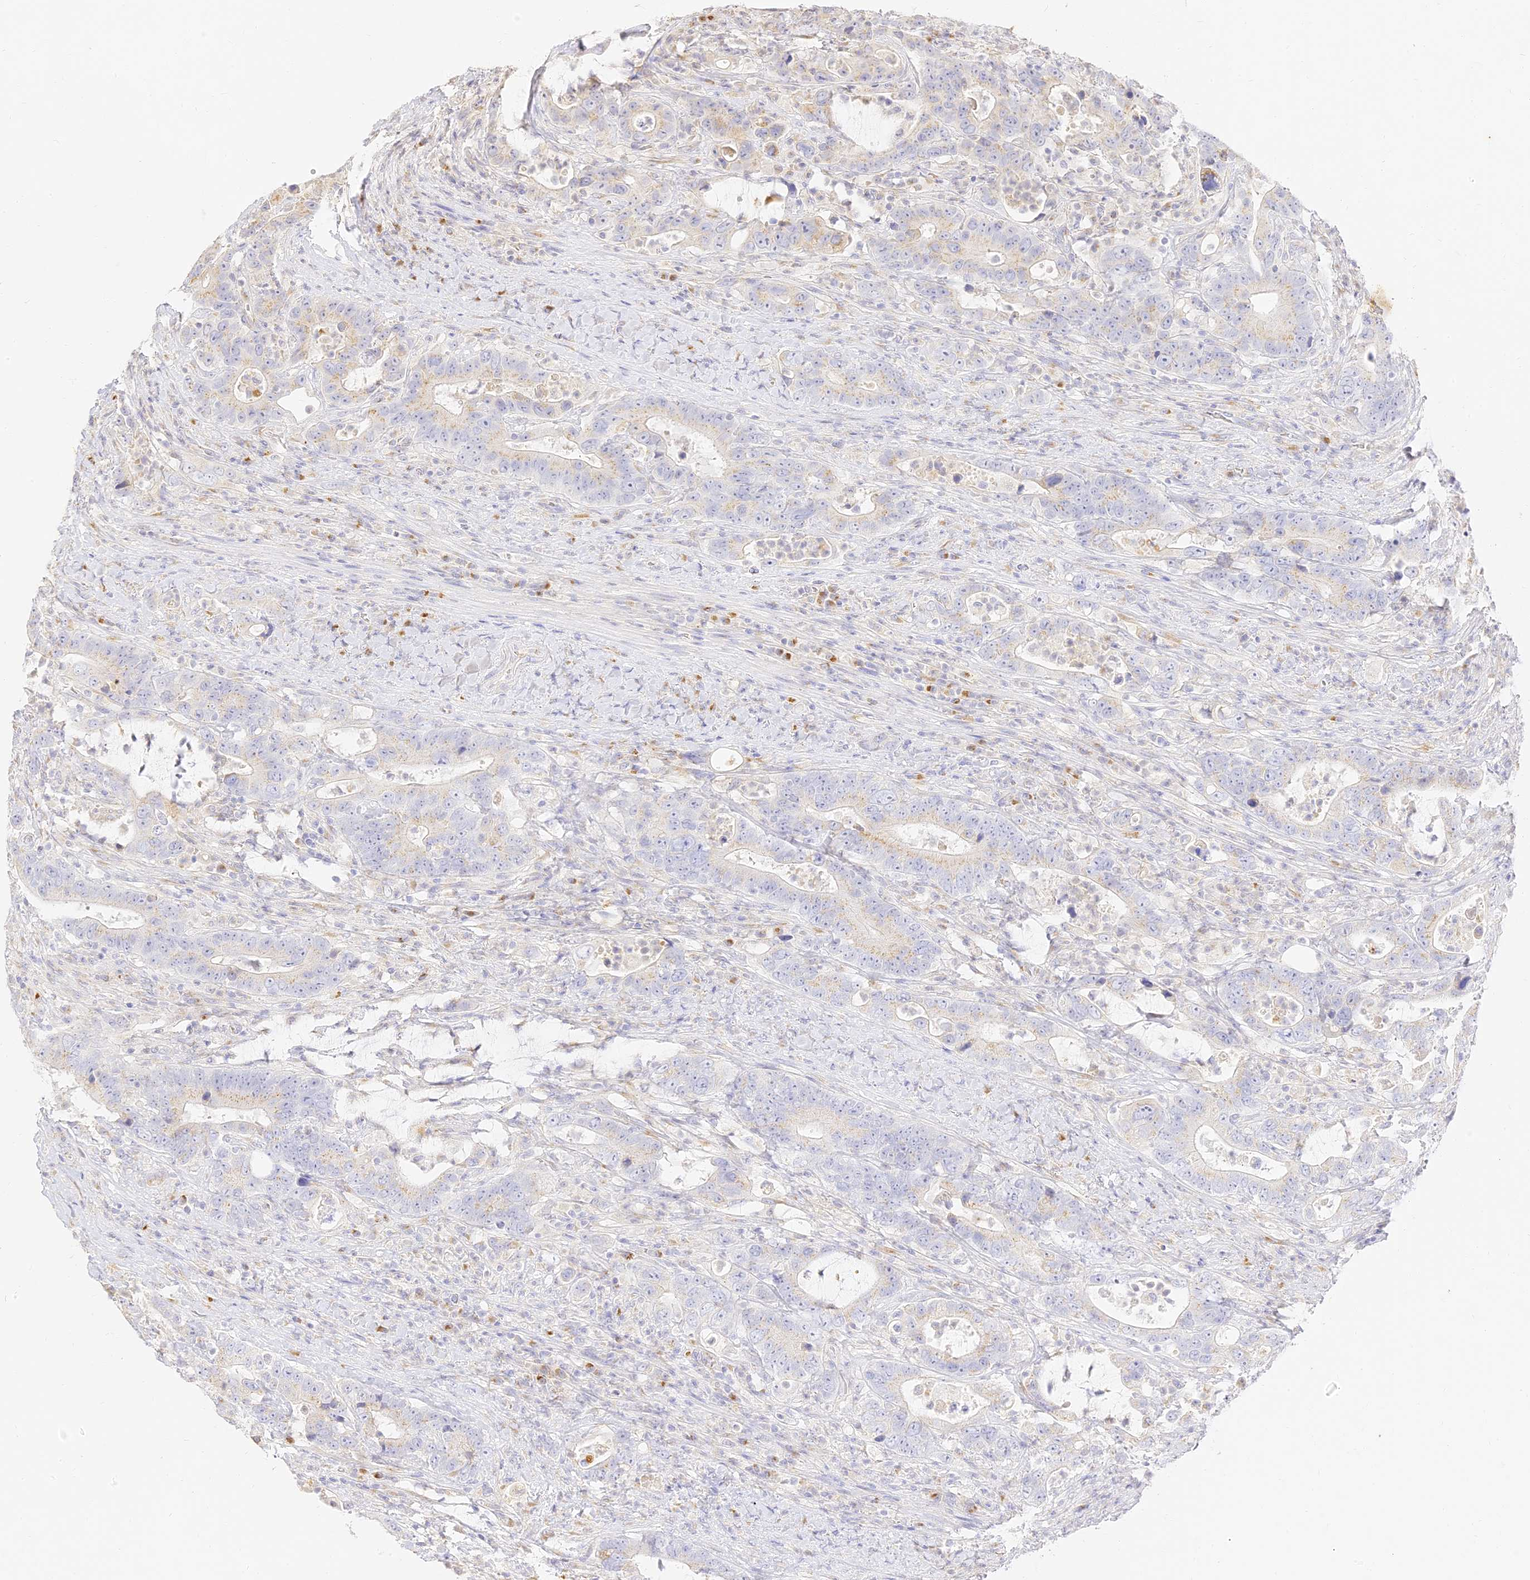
{"staining": {"intensity": "weak", "quantity": "<25%", "location": "cytoplasmic/membranous"}, "tissue": "colorectal cancer", "cell_type": "Tumor cells", "image_type": "cancer", "snomed": [{"axis": "morphology", "description": "Adenocarcinoma, NOS"}, {"axis": "topography", "description": "Colon"}], "caption": "The immunohistochemistry (IHC) histopathology image has no significant positivity in tumor cells of colorectal cancer (adenocarcinoma) tissue.", "gene": "SEC13", "patient": {"sex": "female", "age": 75}}